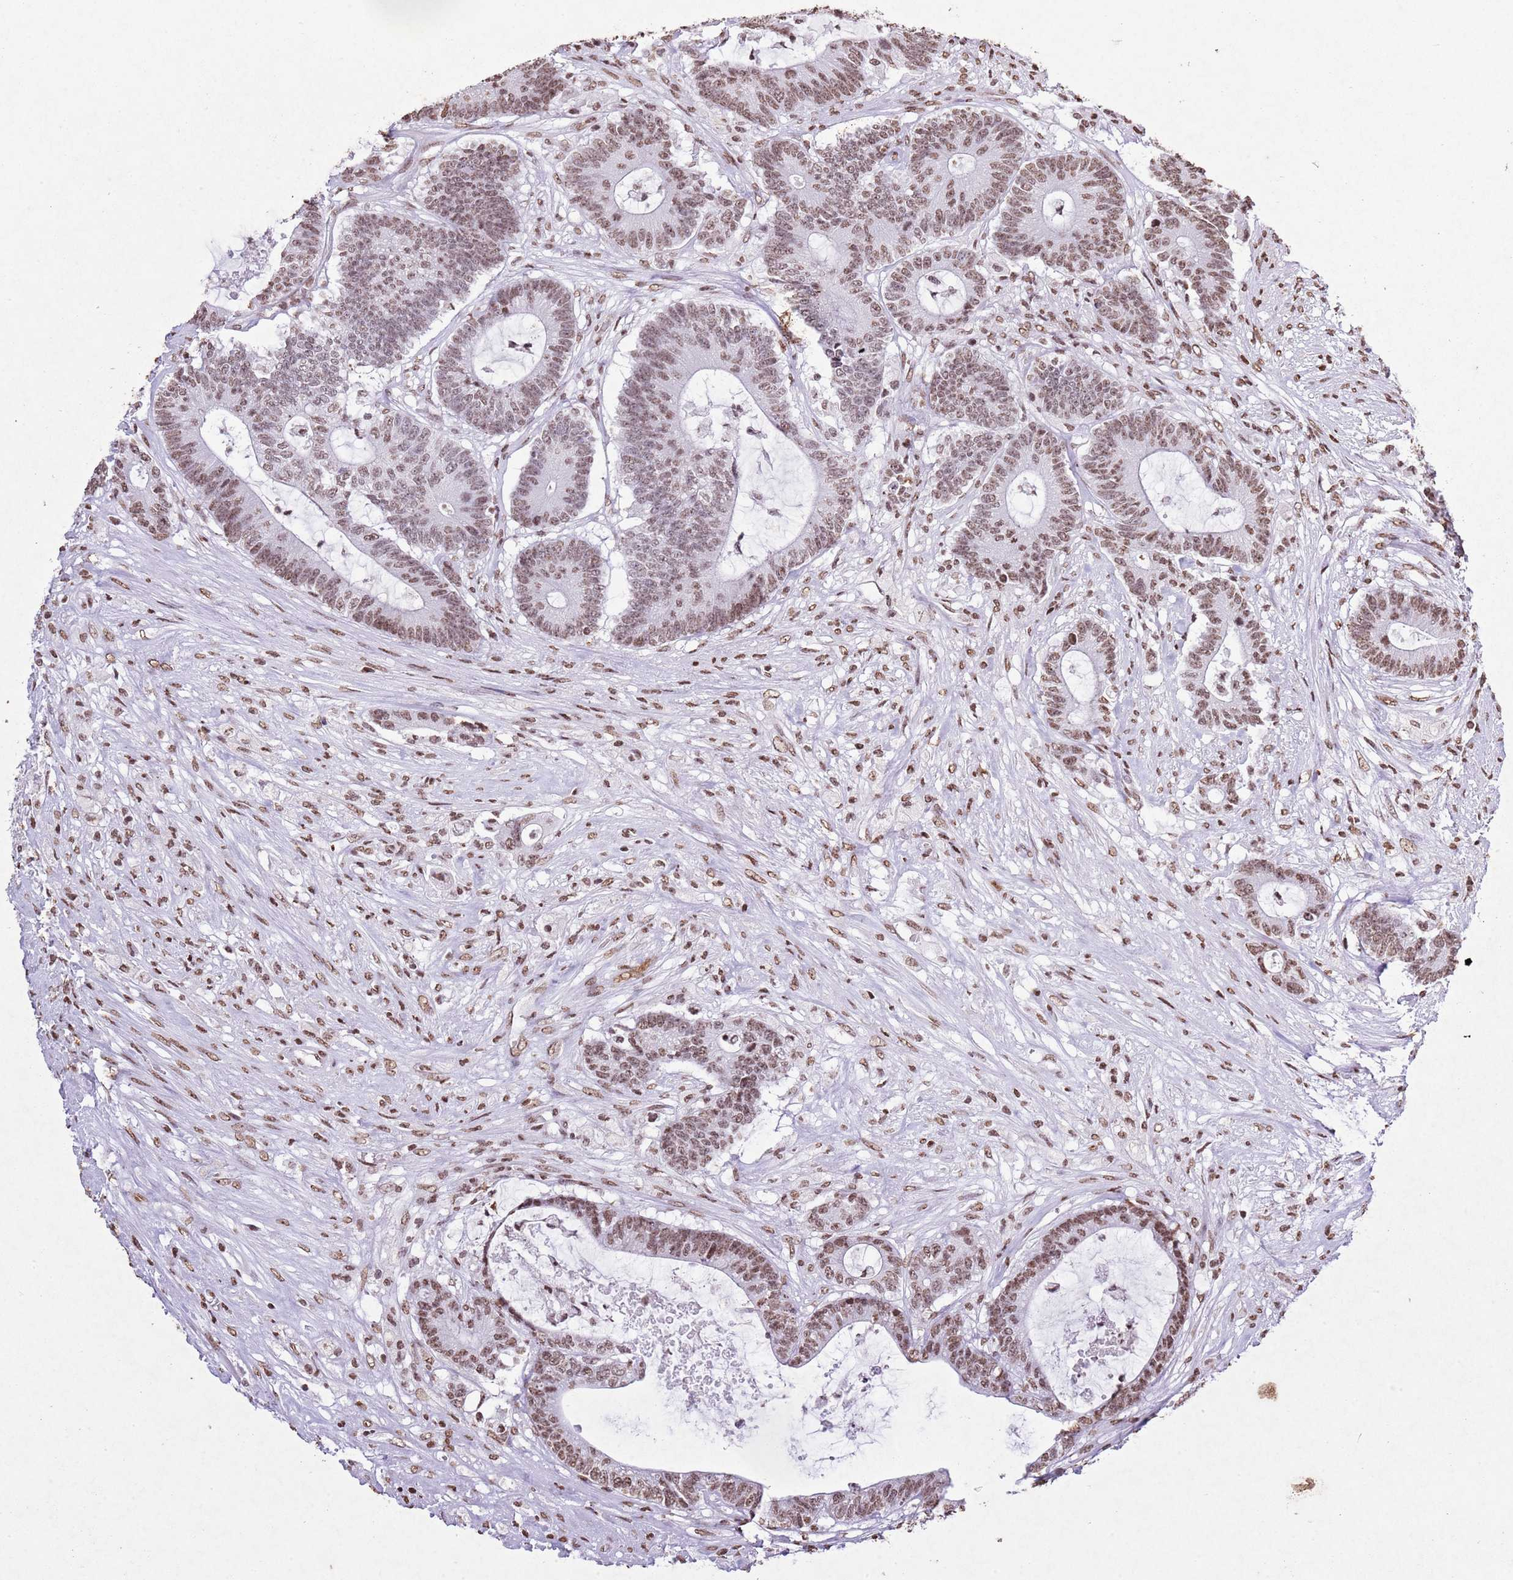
{"staining": {"intensity": "moderate", "quantity": ">75%", "location": "nuclear"}, "tissue": "colorectal cancer", "cell_type": "Tumor cells", "image_type": "cancer", "snomed": [{"axis": "morphology", "description": "Adenocarcinoma, NOS"}, {"axis": "topography", "description": "Colon"}], "caption": "Immunohistochemistry (DAB) staining of human colorectal adenocarcinoma displays moderate nuclear protein staining in about >75% of tumor cells.", "gene": "BMAL1", "patient": {"sex": "female", "age": 84}}